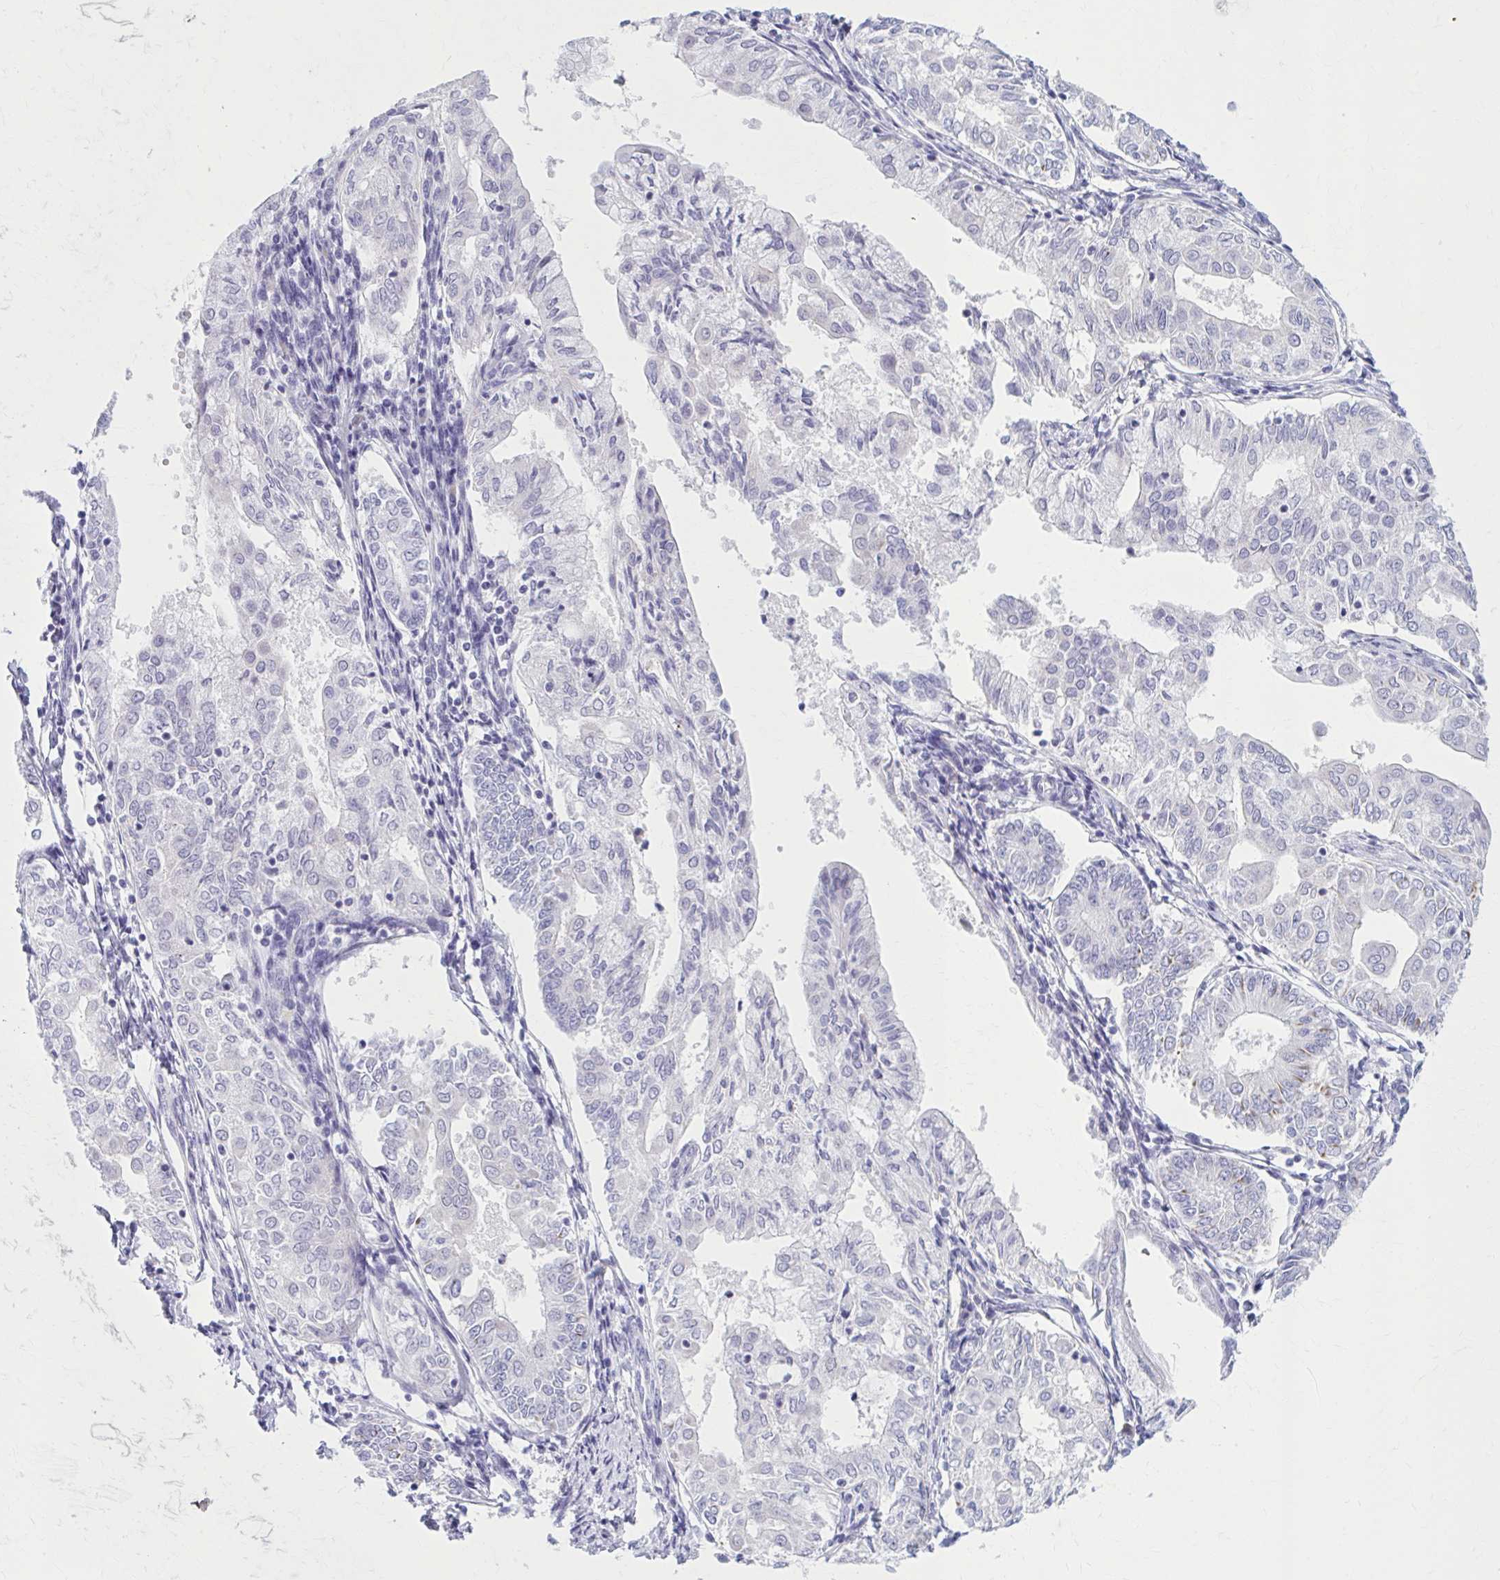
{"staining": {"intensity": "negative", "quantity": "none", "location": "none"}, "tissue": "endometrial cancer", "cell_type": "Tumor cells", "image_type": "cancer", "snomed": [{"axis": "morphology", "description": "Adenocarcinoma, NOS"}, {"axis": "topography", "description": "Endometrium"}], "caption": "The IHC photomicrograph has no significant staining in tumor cells of adenocarcinoma (endometrial) tissue. Brightfield microscopy of IHC stained with DAB (3,3'-diaminobenzidine) (brown) and hematoxylin (blue), captured at high magnification.", "gene": "CCDC105", "patient": {"sex": "female", "age": 68}}